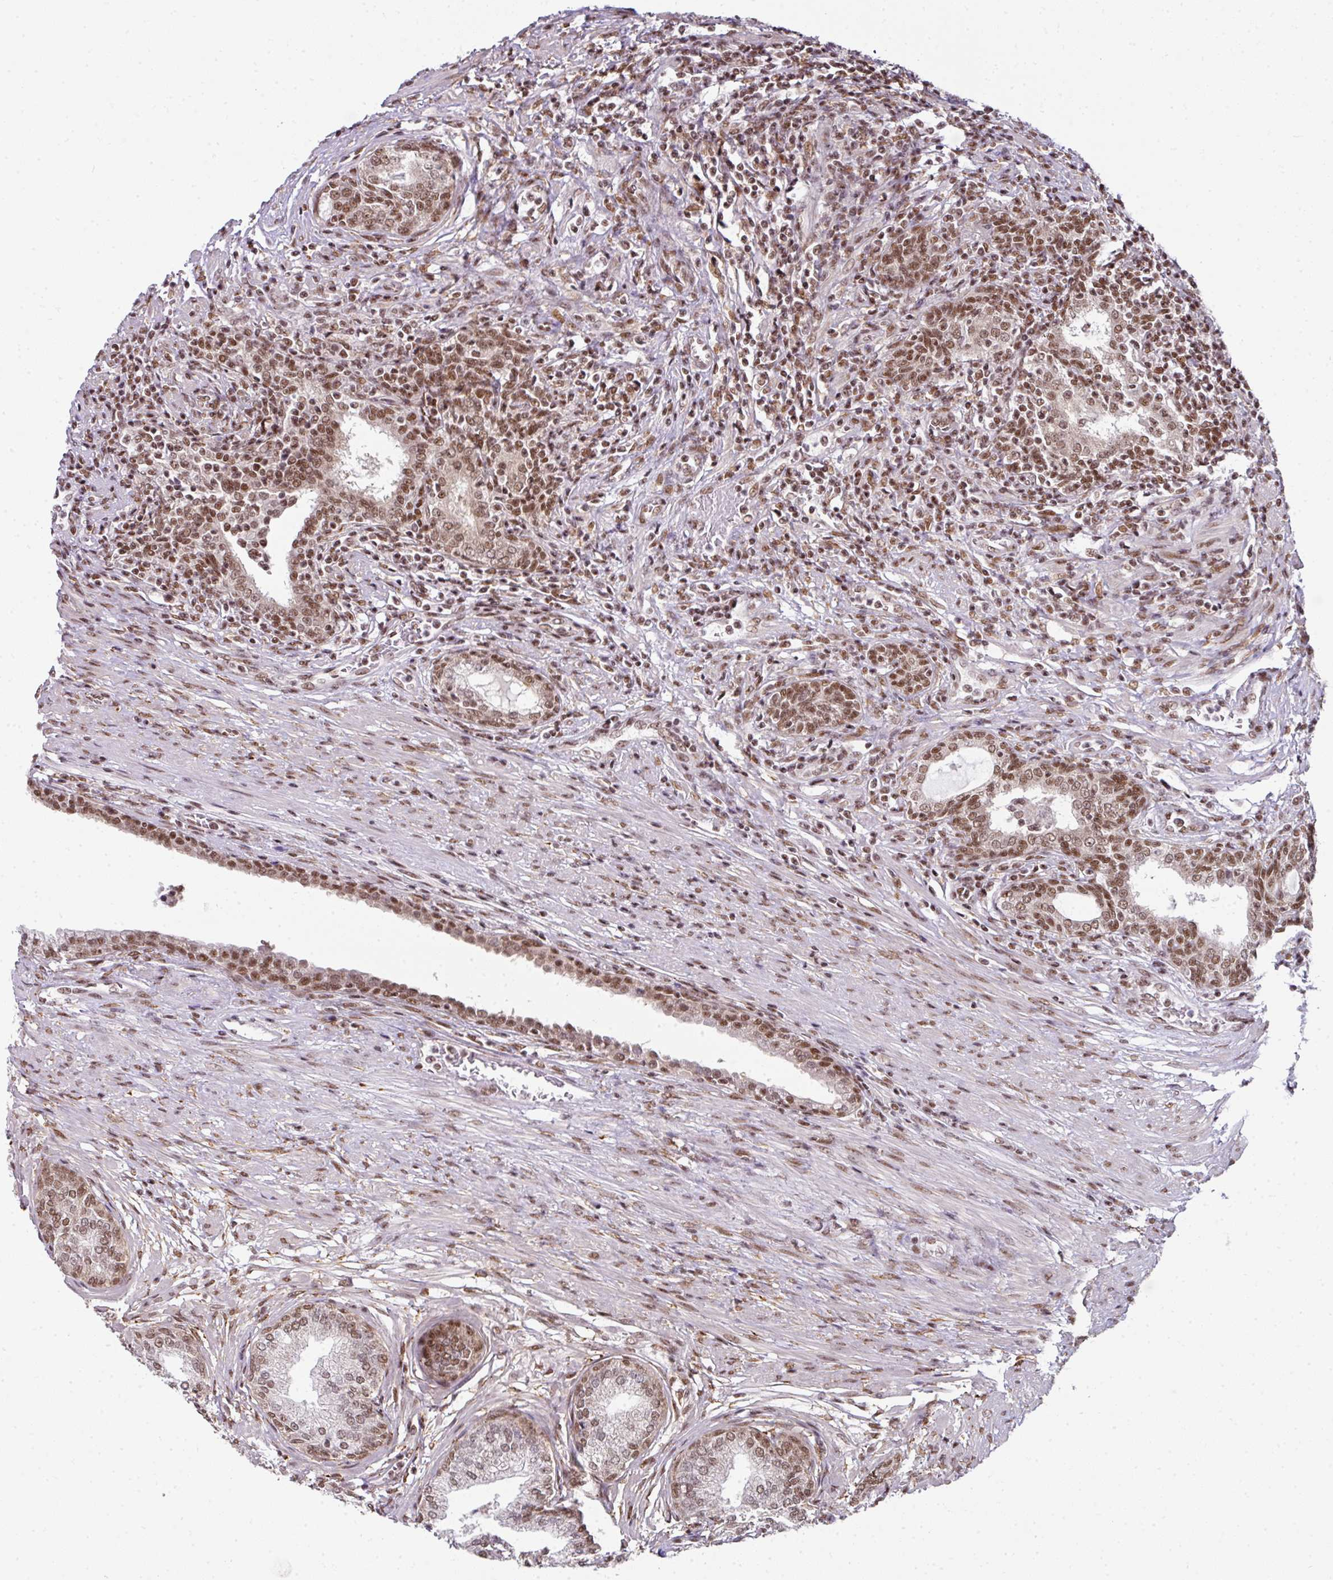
{"staining": {"intensity": "moderate", "quantity": "25%-75%", "location": "nuclear"}, "tissue": "prostate cancer", "cell_type": "Tumor cells", "image_type": "cancer", "snomed": [{"axis": "morphology", "description": "Adenocarcinoma, High grade"}, {"axis": "topography", "description": "Prostate"}], "caption": "Brown immunohistochemical staining in human prostate cancer demonstrates moderate nuclear expression in approximately 25%-75% of tumor cells.", "gene": "NFYA", "patient": {"sex": "male", "age": 67}}